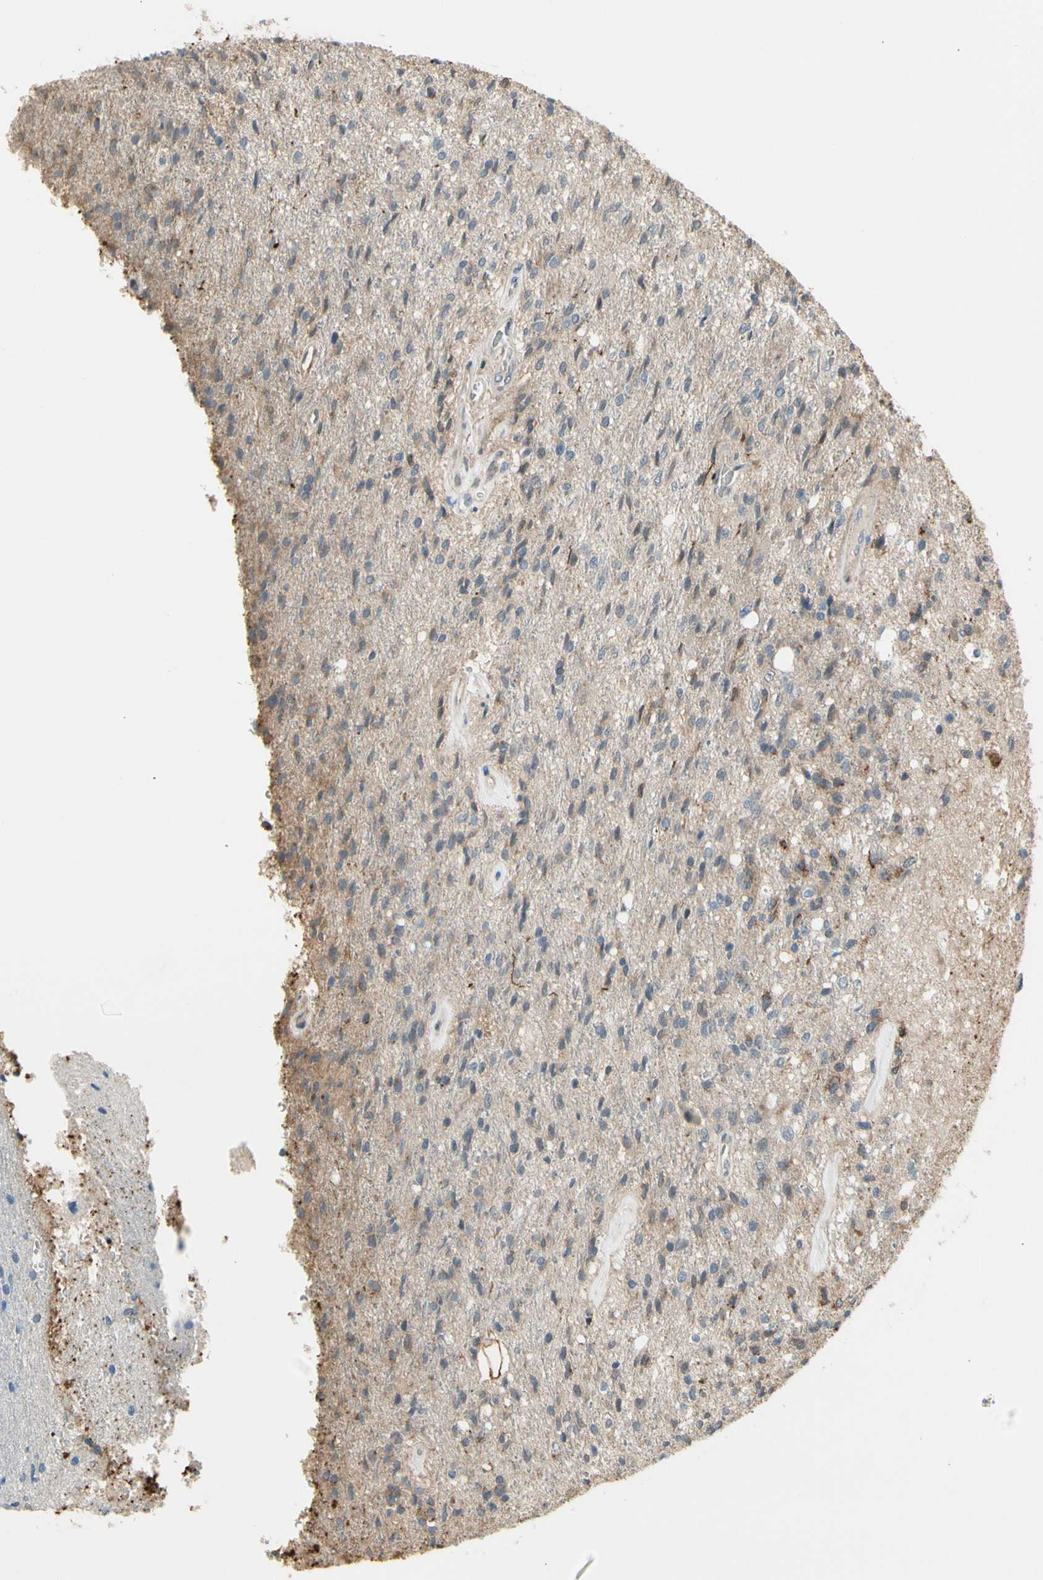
{"staining": {"intensity": "weak", "quantity": "25%-75%", "location": "cytoplasmic/membranous"}, "tissue": "glioma", "cell_type": "Tumor cells", "image_type": "cancer", "snomed": [{"axis": "morphology", "description": "Normal tissue, NOS"}, {"axis": "morphology", "description": "Glioma, malignant, High grade"}, {"axis": "topography", "description": "Cerebral cortex"}], "caption": "A photomicrograph of glioma stained for a protein demonstrates weak cytoplasmic/membranous brown staining in tumor cells. (DAB IHC, brown staining for protein, blue staining for nuclei).", "gene": "GALNT5", "patient": {"sex": "male", "age": 77}}